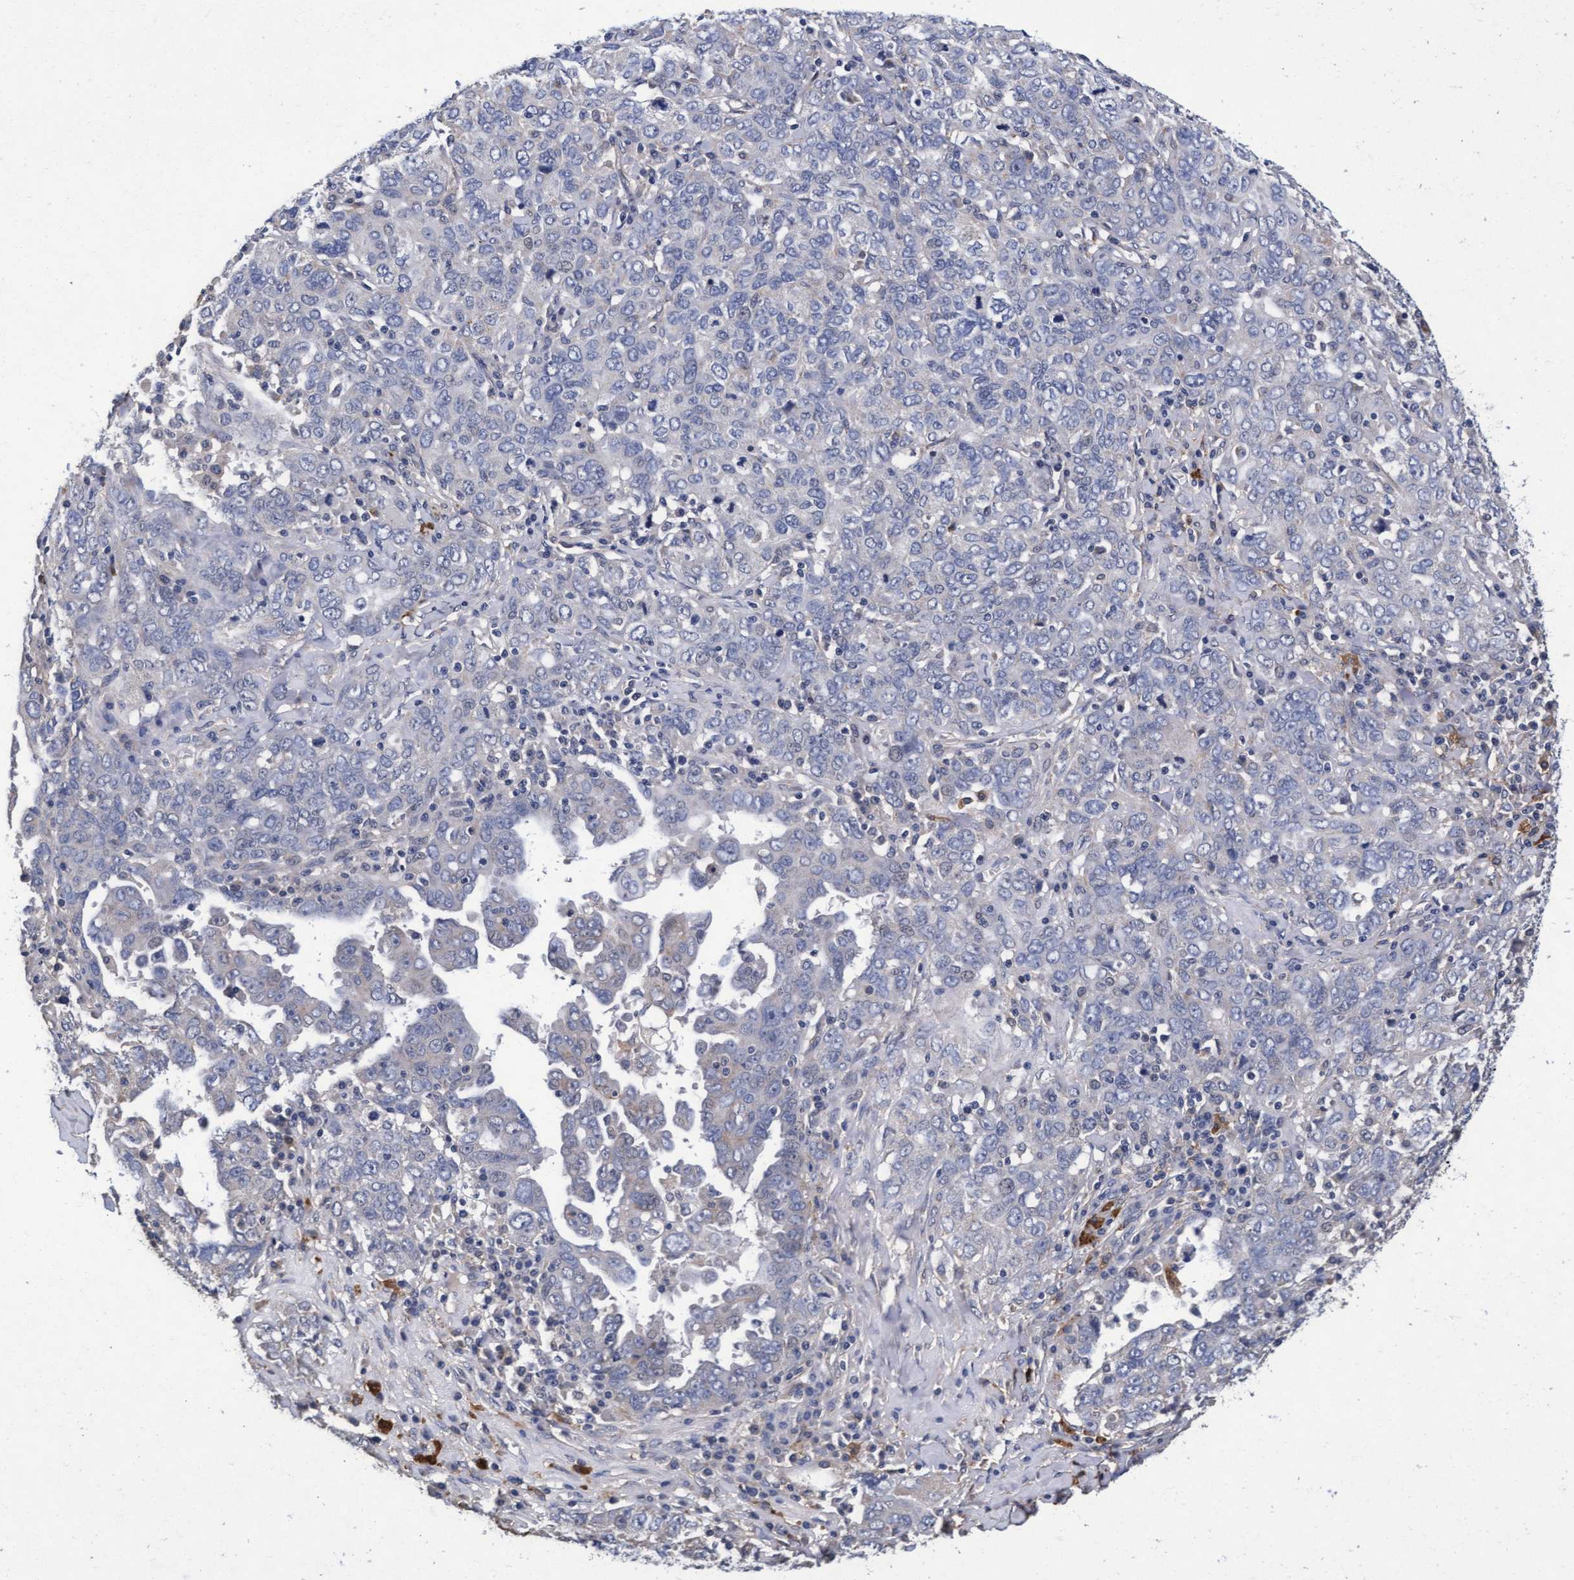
{"staining": {"intensity": "negative", "quantity": "none", "location": "none"}, "tissue": "ovarian cancer", "cell_type": "Tumor cells", "image_type": "cancer", "snomed": [{"axis": "morphology", "description": "Carcinoma, endometroid"}, {"axis": "topography", "description": "Ovary"}], "caption": "The immunohistochemistry (IHC) micrograph has no significant expression in tumor cells of ovarian cancer tissue.", "gene": "CPQ", "patient": {"sex": "female", "age": 62}}